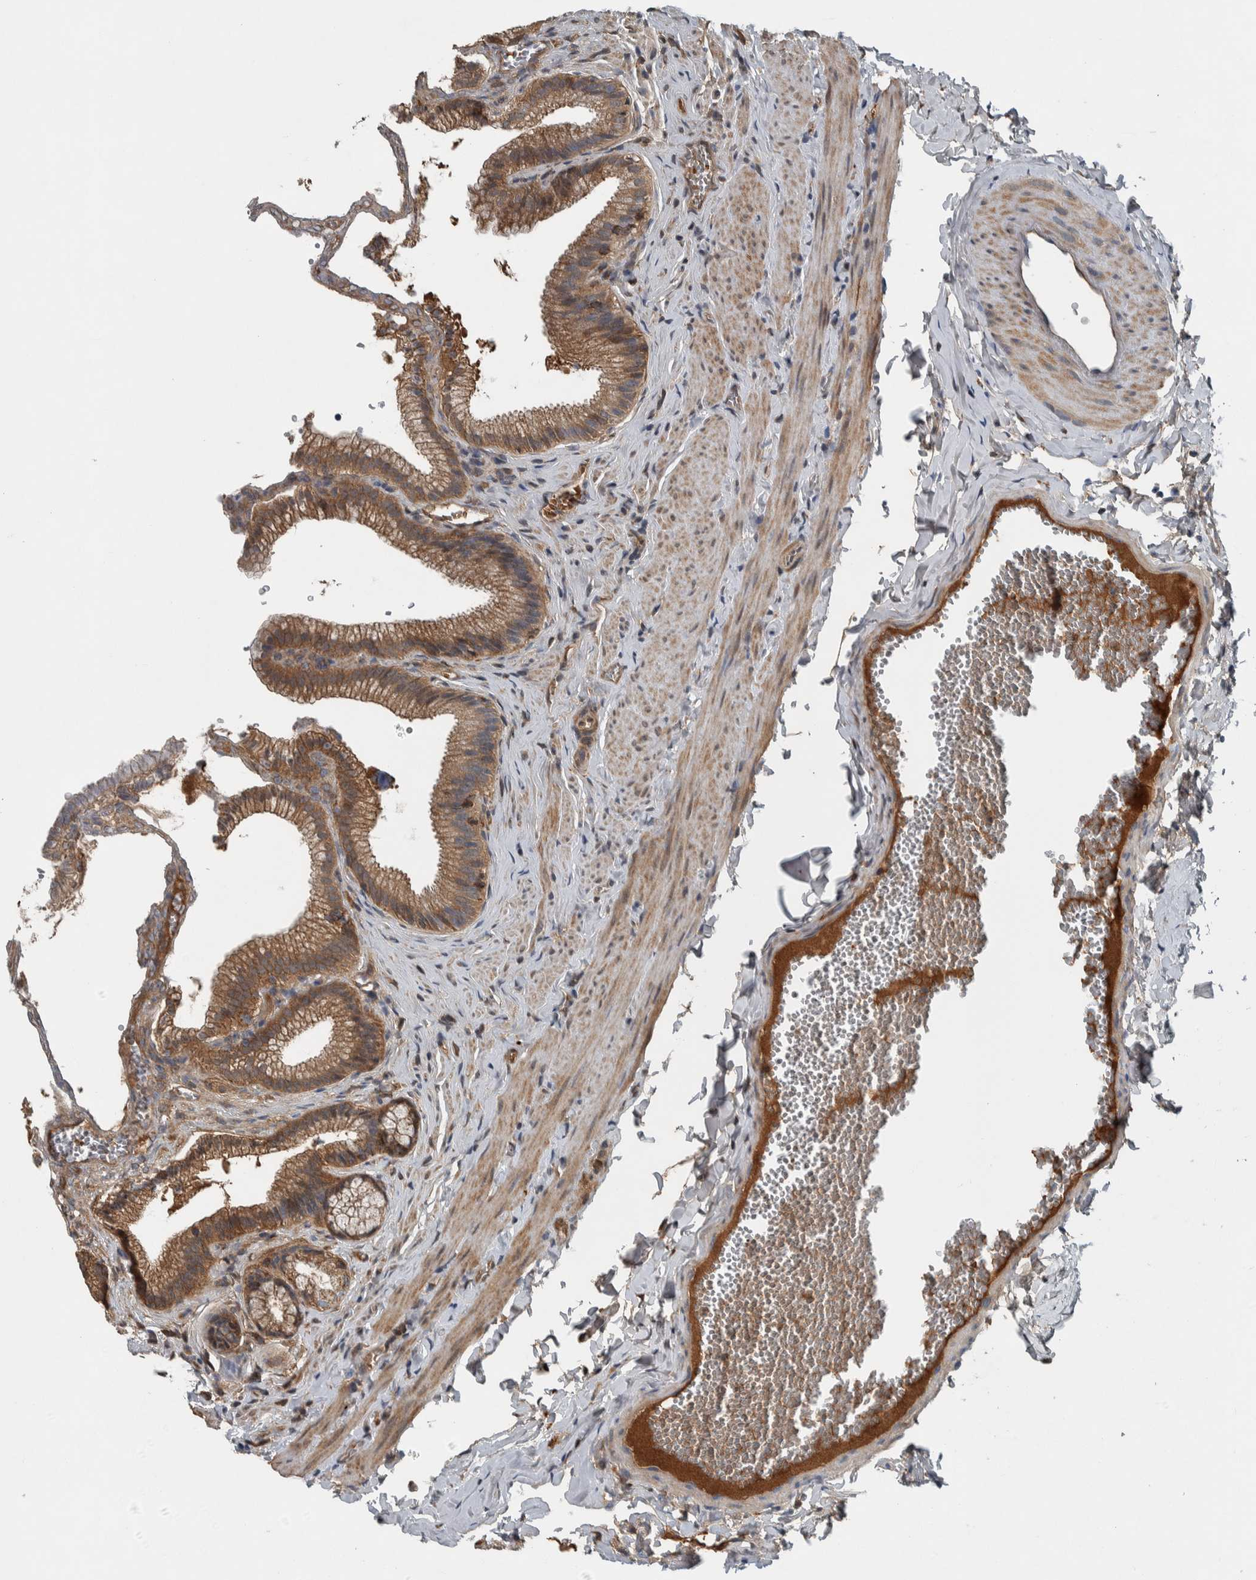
{"staining": {"intensity": "moderate", "quantity": ">75%", "location": "cytoplasmic/membranous"}, "tissue": "gallbladder", "cell_type": "Glandular cells", "image_type": "normal", "snomed": [{"axis": "morphology", "description": "Normal tissue, NOS"}, {"axis": "topography", "description": "Gallbladder"}], "caption": "Immunohistochemistry (IHC) photomicrograph of unremarkable gallbladder stained for a protein (brown), which reveals medium levels of moderate cytoplasmic/membranous positivity in approximately >75% of glandular cells.", "gene": "SERPINC1", "patient": {"sex": "male", "age": 38}}